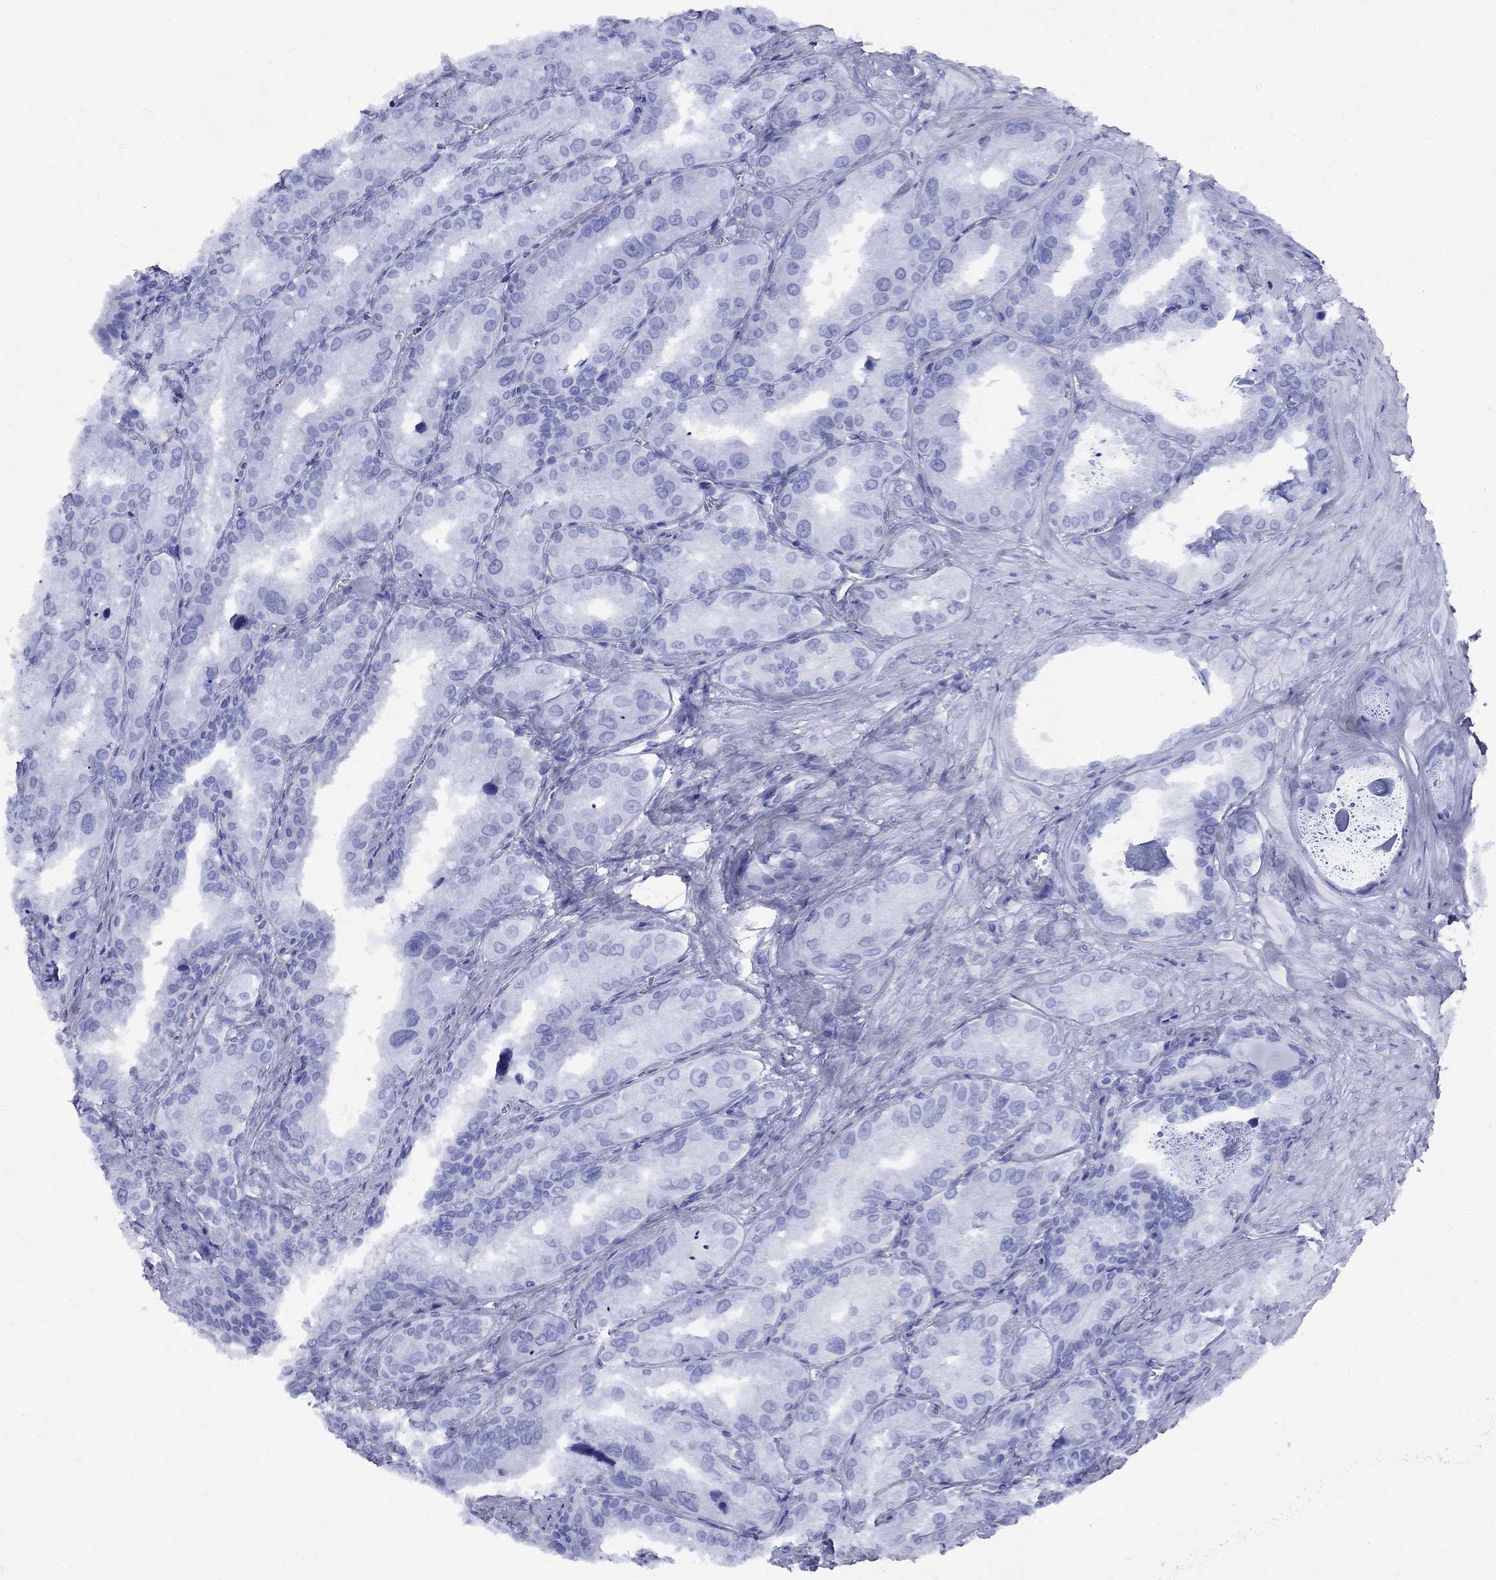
{"staining": {"intensity": "negative", "quantity": "none", "location": "none"}, "tissue": "seminal vesicle", "cell_type": "Glandular cells", "image_type": "normal", "snomed": [{"axis": "morphology", "description": "Normal tissue, NOS"}, {"axis": "topography", "description": "Seminal veicle"}], "caption": "High power microscopy image of an IHC histopathology image of unremarkable seminal vesicle, revealing no significant staining in glandular cells. Brightfield microscopy of immunohistochemistry stained with DAB (3,3'-diaminobenzidine) (brown) and hematoxylin (blue), captured at high magnification.", "gene": "SMCP", "patient": {"sex": "male", "age": 57}}